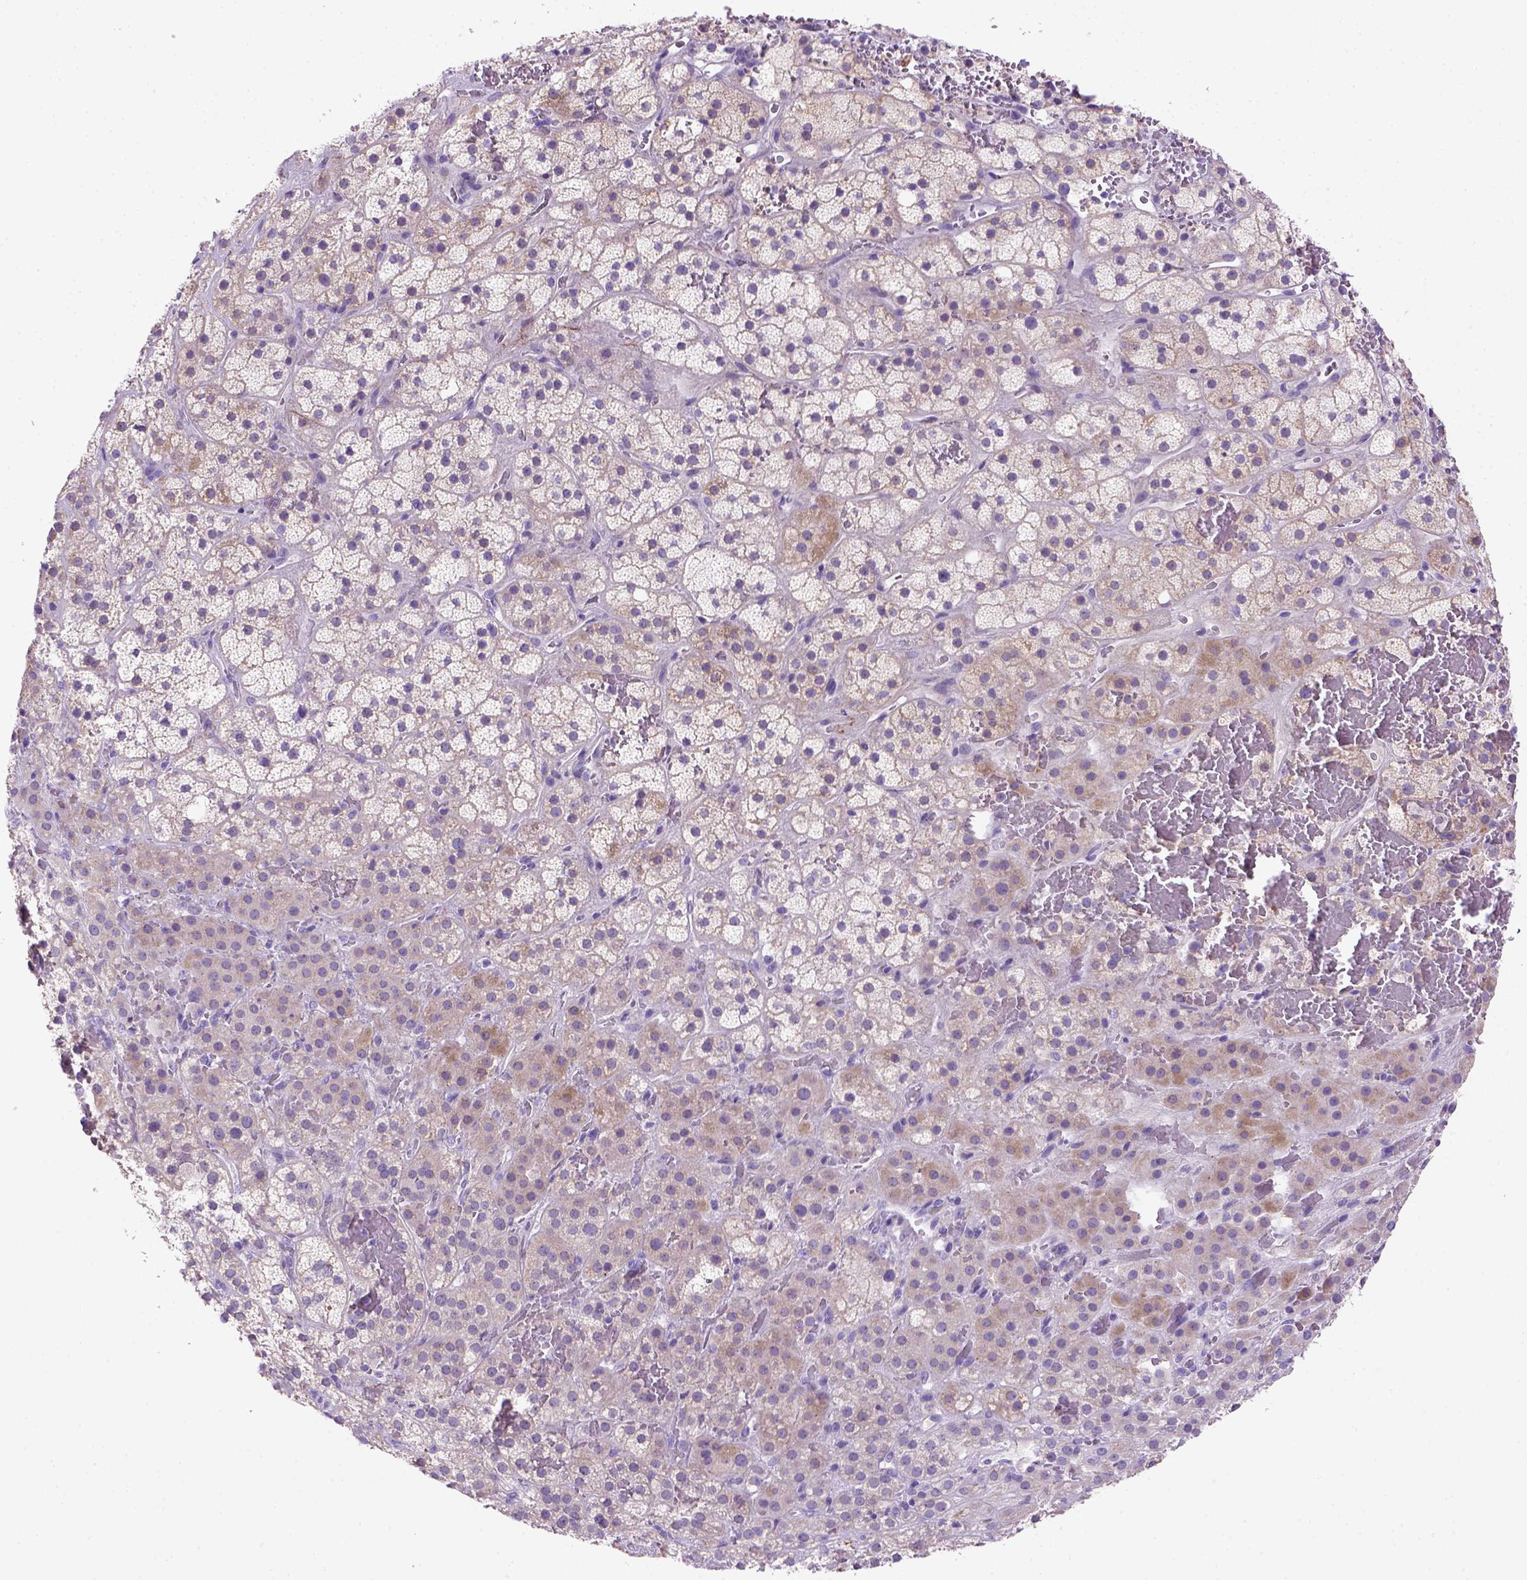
{"staining": {"intensity": "weak", "quantity": "<25%", "location": "cytoplasmic/membranous"}, "tissue": "adrenal gland", "cell_type": "Glandular cells", "image_type": "normal", "snomed": [{"axis": "morphology", "description": "Normal tissue, NOS"}, {"axis": "topography", "description": "Adrenal gland"}], "caption": "High magnification brightfield microscopy of benign adrenal gland stained with DAB (brown) and counterstained with hematoxylin (blue): glandular cells show no significant staining. (DAB (3,3'-diaminobenzidine) IHC visualized using brightfield microscopy, high magnification).", "gene": "SIRPD", "patient": {"sex": "male", "age": 57}}